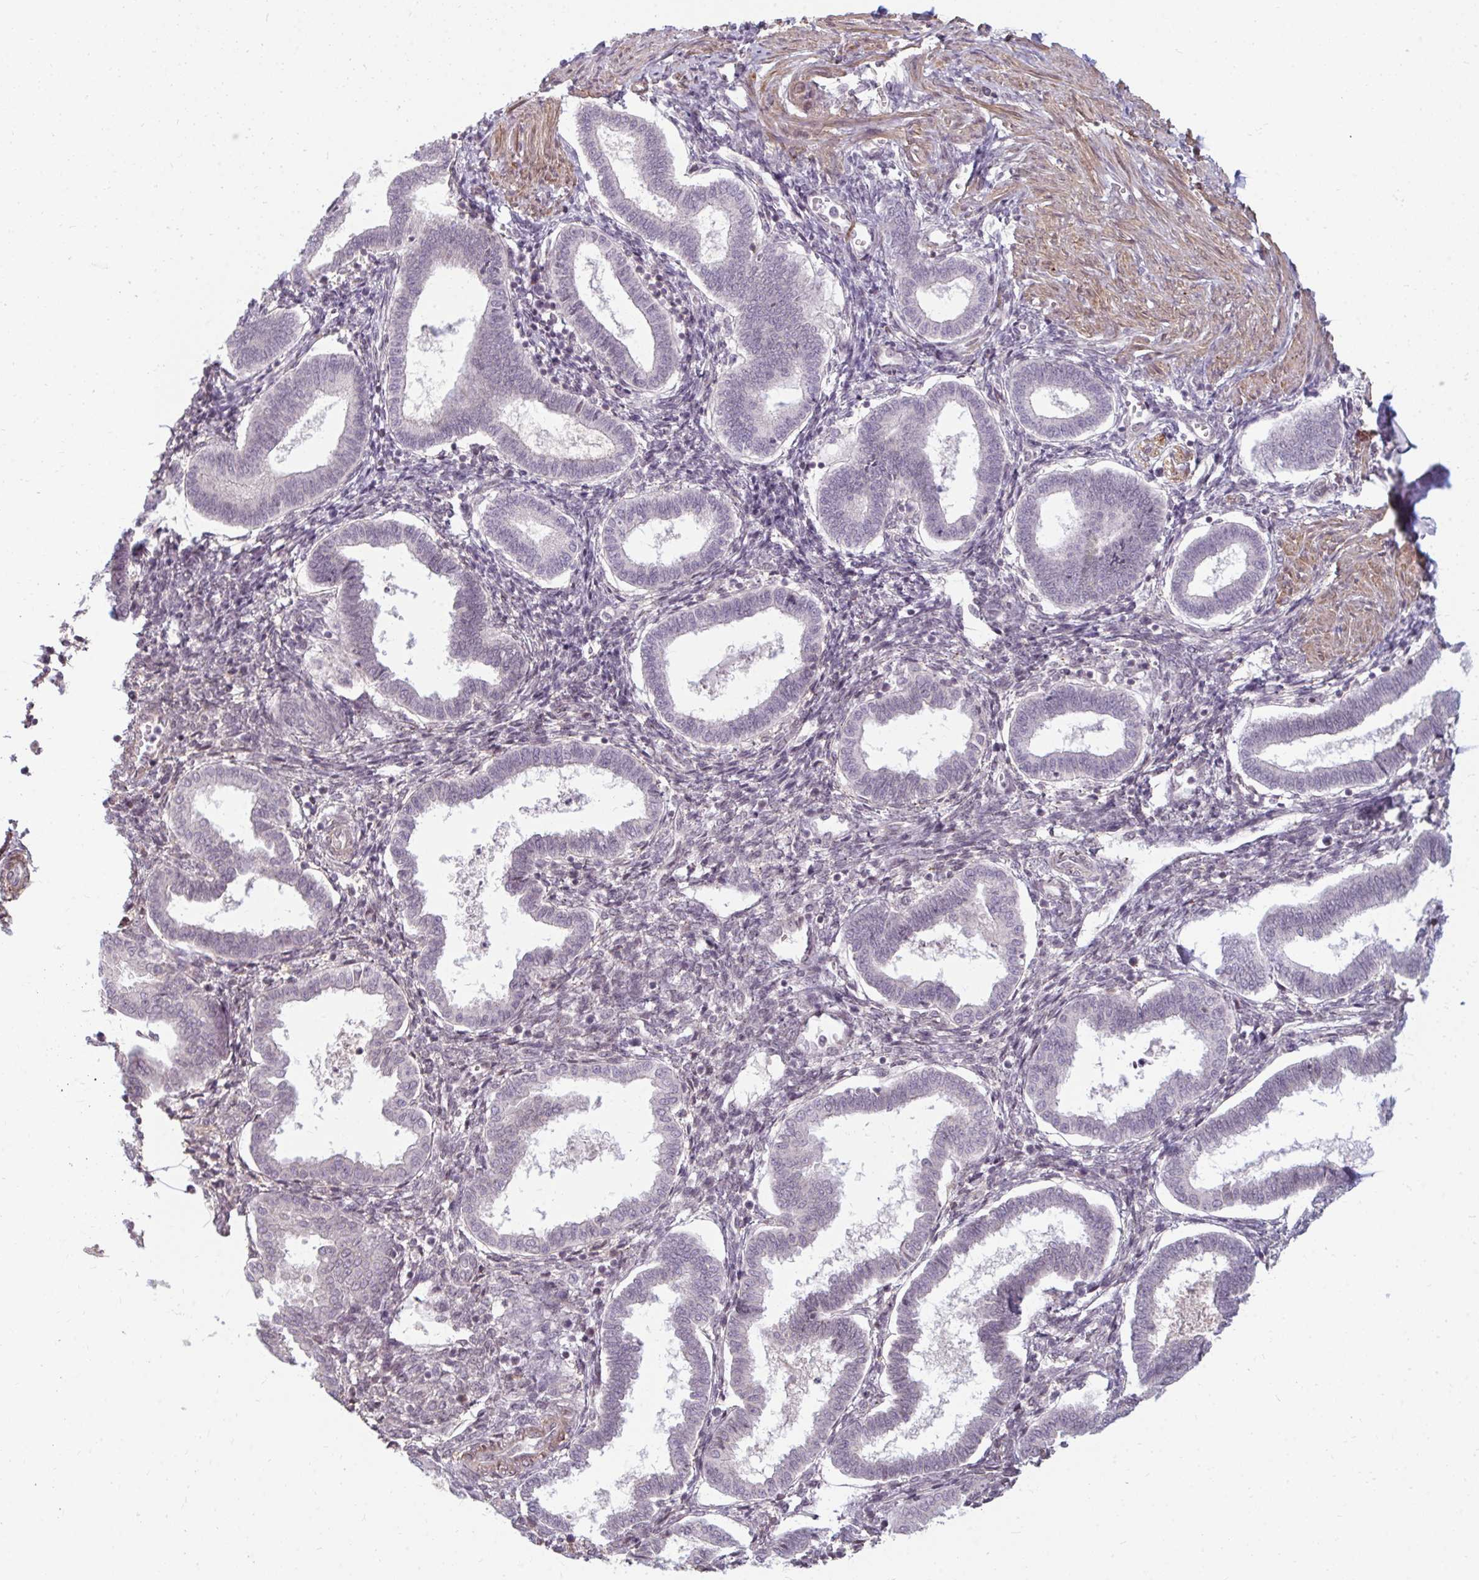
{"staining": {"intensity": "negative", "quantity": "none", "location": "none"}, "tissue": "endometrium", "cell_type": "Cells in endometrial stroma", "image_type": "normal", "snomed": [{"axis": "morphology", "description": "Normal tissue, NOS"}, {"axis": "topography", "description": "Endometrium"}], "caption": "Protein analysis of unremarkable endometrium displays no significant staining in cells in endometrial stroma. (DAB (3,3'-diaminobenzidine) immunohistochemistry (IHC), high magnification).", "gene": "GPC5", "patient": {"sex": "female", "age": 24}}